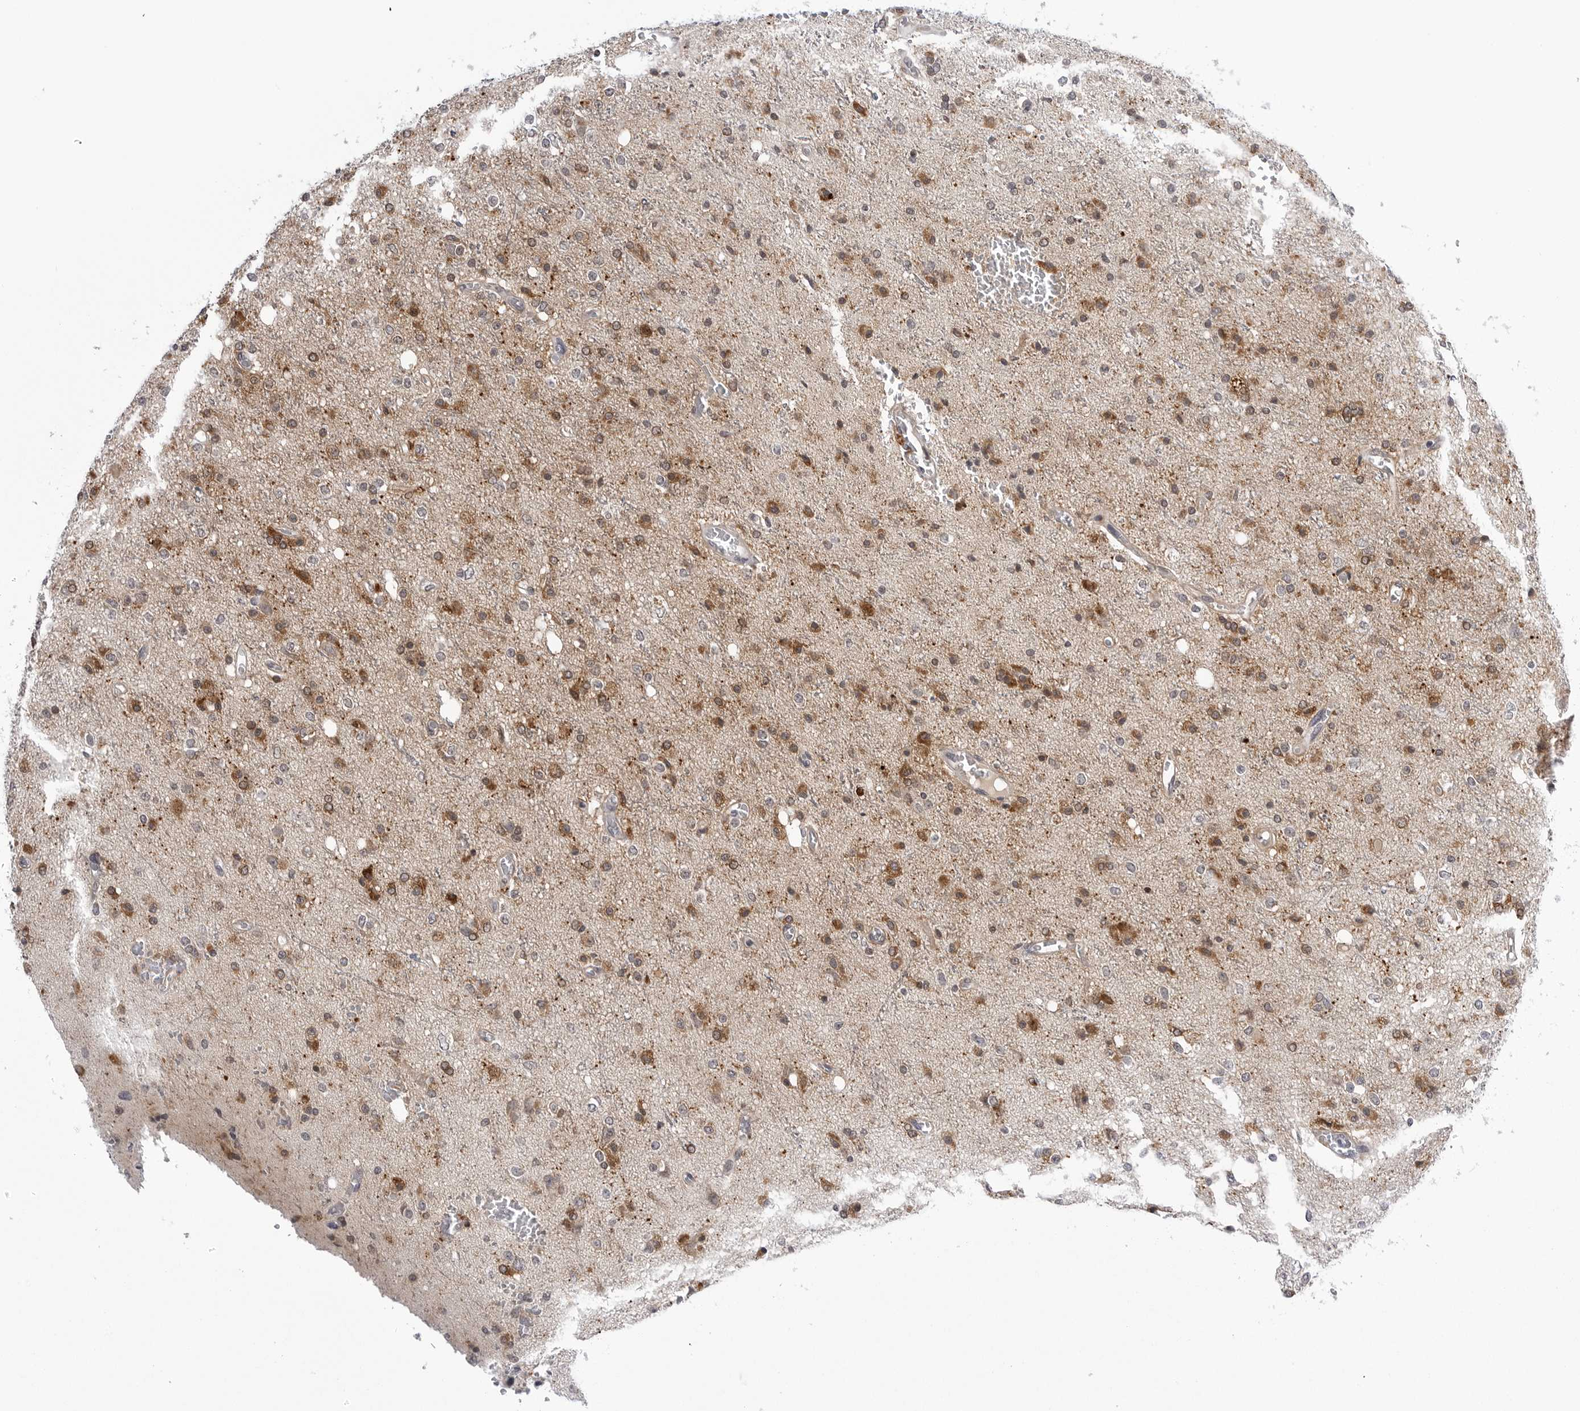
{"staining": {"intensity": "moderate", "quantity": "25%-75%", "location": "cytoplasmic/membranous"}, "tissue": "glioma", "cell_type": "Tumor cells", "image_type": "cancer", "snomed": [{"axis": "morphology", "description": "Glioma, malignant, High grade"}, {"axis": "topography", "description": "Brain"}], "caption": "A photomicrograph of human glioma stained for a protein exhibits moderate cytoplasmic/membranous brown staining in tumor cells.", "gene": "CDK20", "patient": {"sex": "male", "age": 47}}